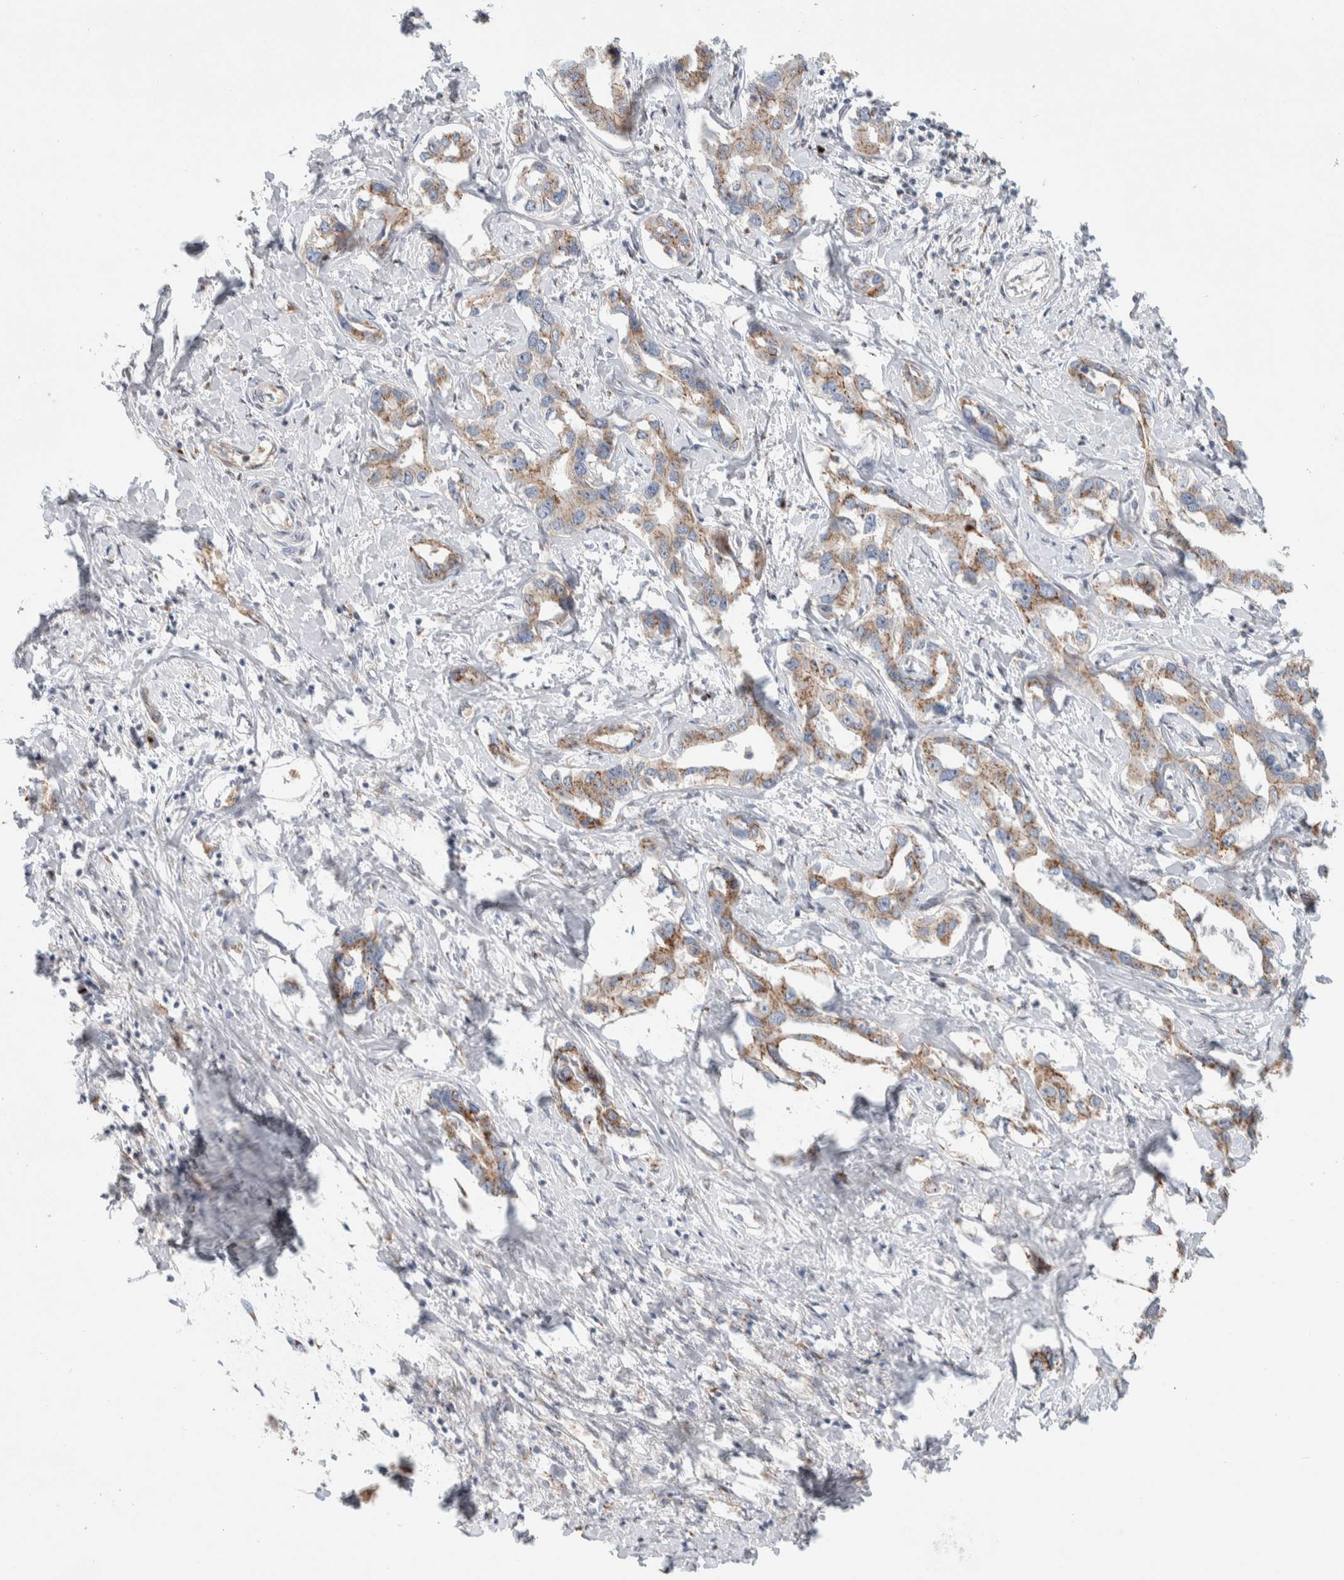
{"staining": {"intensity": "moderate", "quantity": ">75%", "location": "cytoplasmic/membranous"}, "tissue": "liver cancer", "cell_type": "Tumor cells", "image_type": "cancer", "snomed": [{"axis": "morphology", "description": "Cholangiocarcinoma"}, {"axis": "topography", "description": "Liver"}], "caption": "There is medium levels of moderate cytoplasmic/membranous staining in tumor cells of liver cholangiocarcinoma, as demonstrated by immunohistochemical staining (brown color).", "gene": "SLC38A10", "patient": {"sex": "male", "age": 59}}